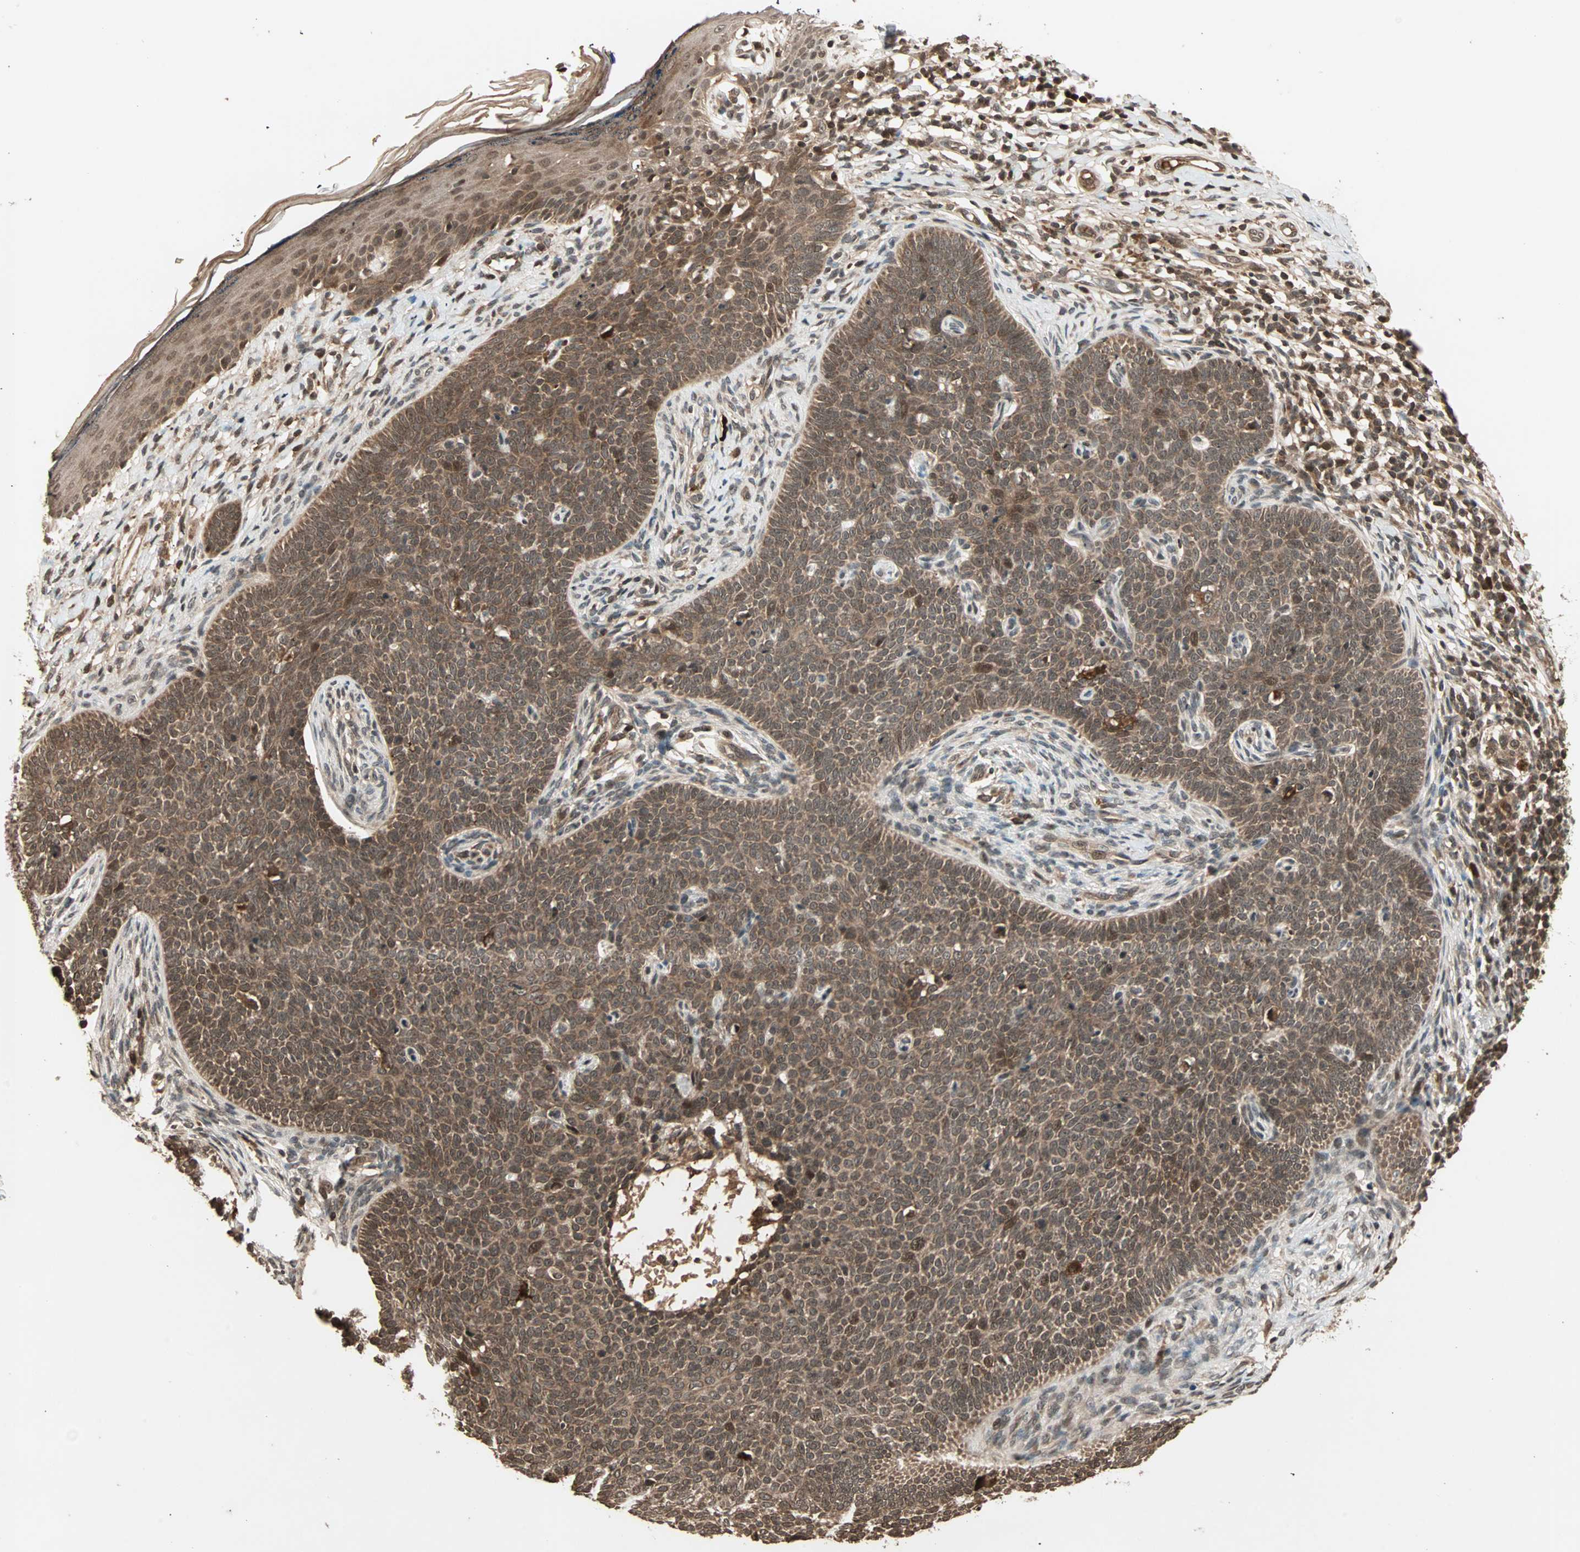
{"staining": {"intensity": "moderate", "quantity": ">75%", "location": "cytoplasmic/membranous"}, "tissue": "skin cancer", "cell_type": "Tumor cells", "image_type": "cancer", "snomed": [{"axis": "morphology", "description": "Normal tissue, NOS"}, {"axis": "morphology", "description": "Basal cell carcinoma"}, {"axis": "topography", "description": "Skin"}], "caption": "The photomicrograph shows a brown stain indicating the presence of a protein in the cytoplasmic/membranous of tumor cells in basal cell carcinoma (skin). The staining was performed using DAB (3,3'-diaminobenzidine), with brown indicating positive protein expression. Nuclei are stained blue with hematoxylin.", "gene": "RFFL", "patient": {"sex": "male", "age": 87}}